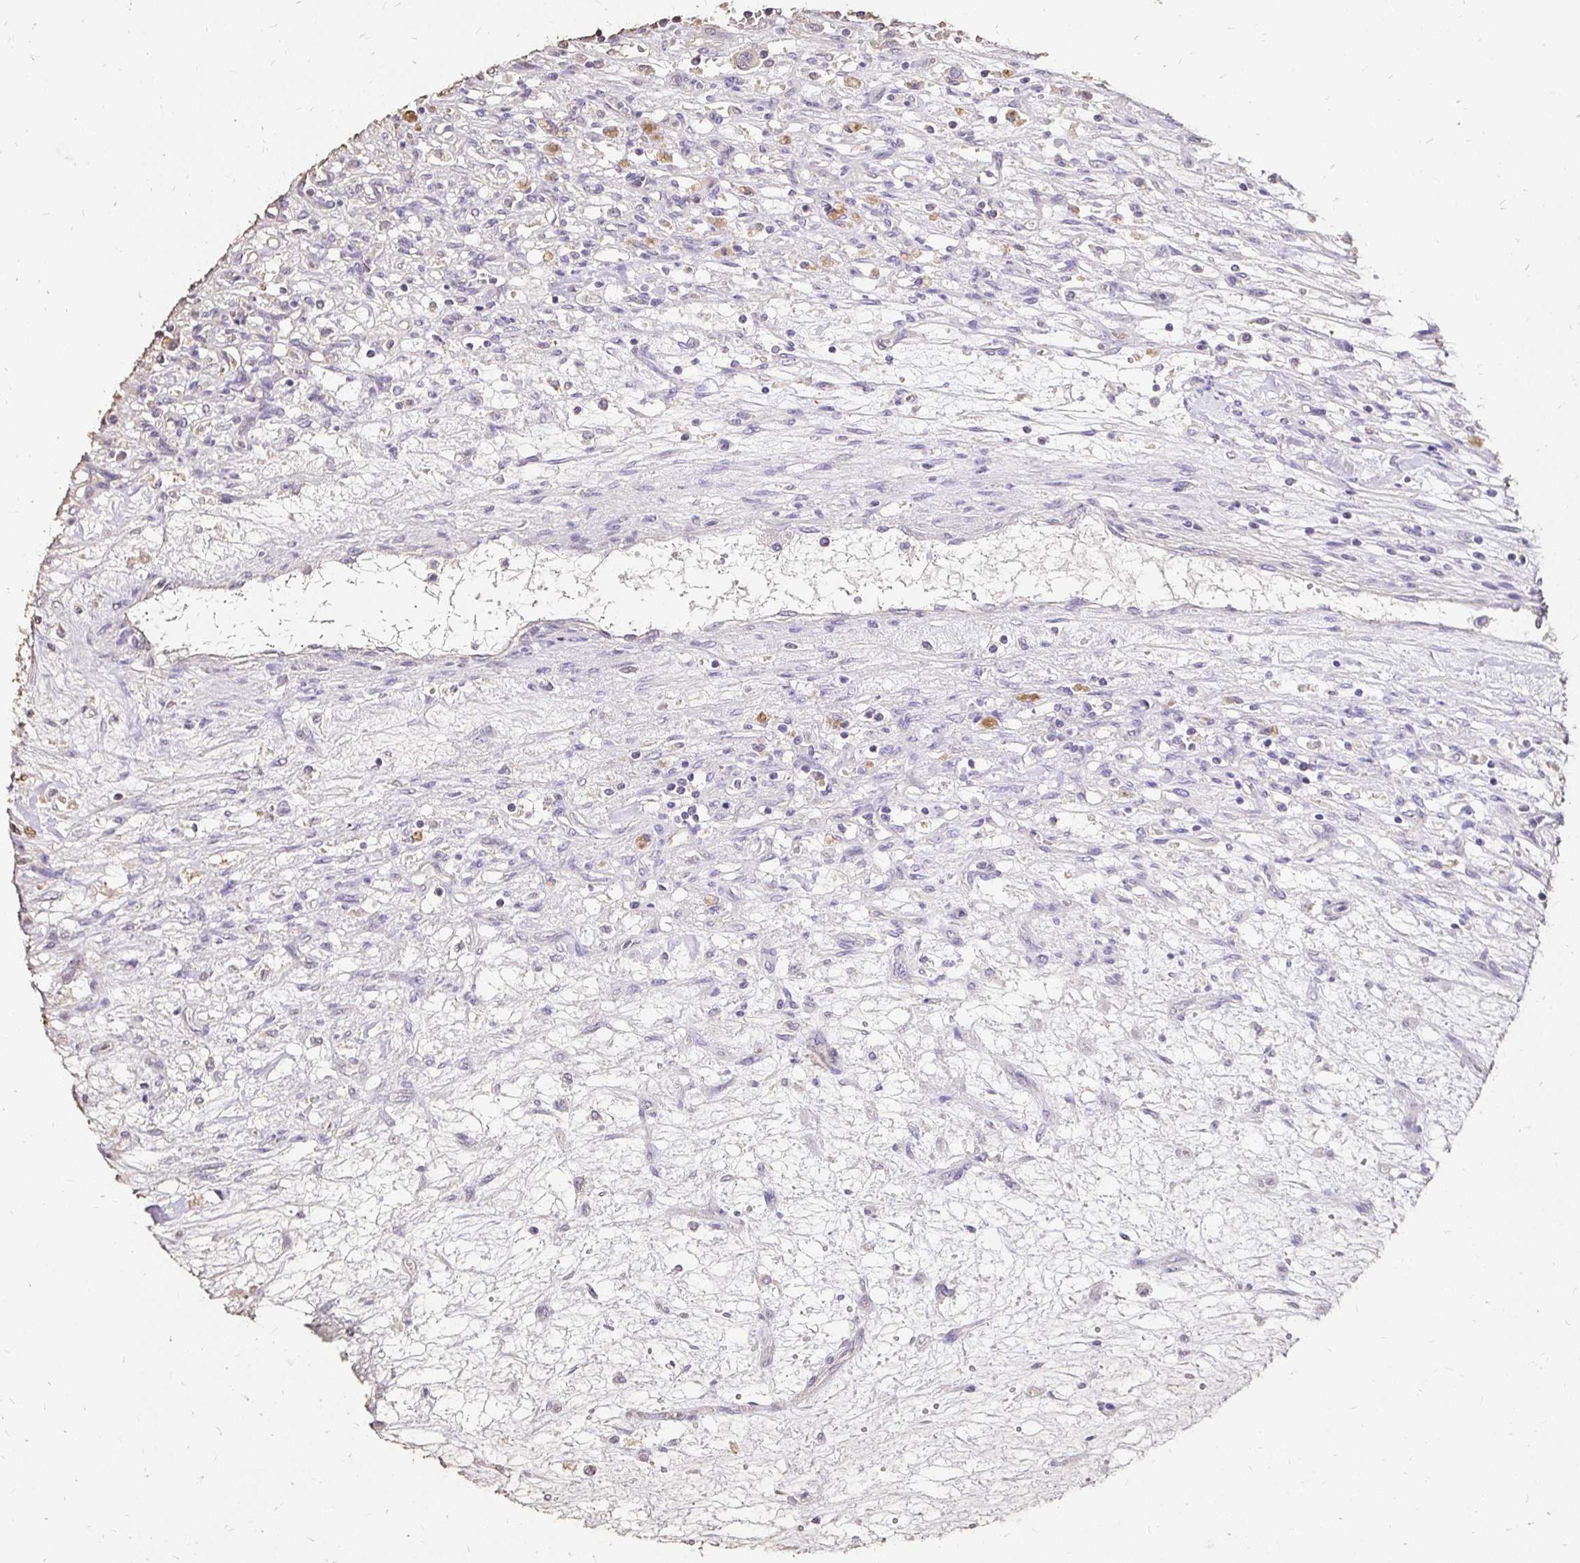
{"staining": {"intensity": "weak", "quantity": "<25%", "location": "cytoplasmic/membranous"}, "tissue": "renal cancer", "cell_type": "Tumor cells", "image_type": "cancer", "snomed": [{"axis": "morphology", "description": "Adenocarcinoma, NOS"}, {"axis": "topography", "description": "Kidney"}], "caption": "The histopathology image reveals no staining of tumor cells in renal cancer.", "gene": "UGT1A6", "patient": {"sex": "female", "age": 63}}